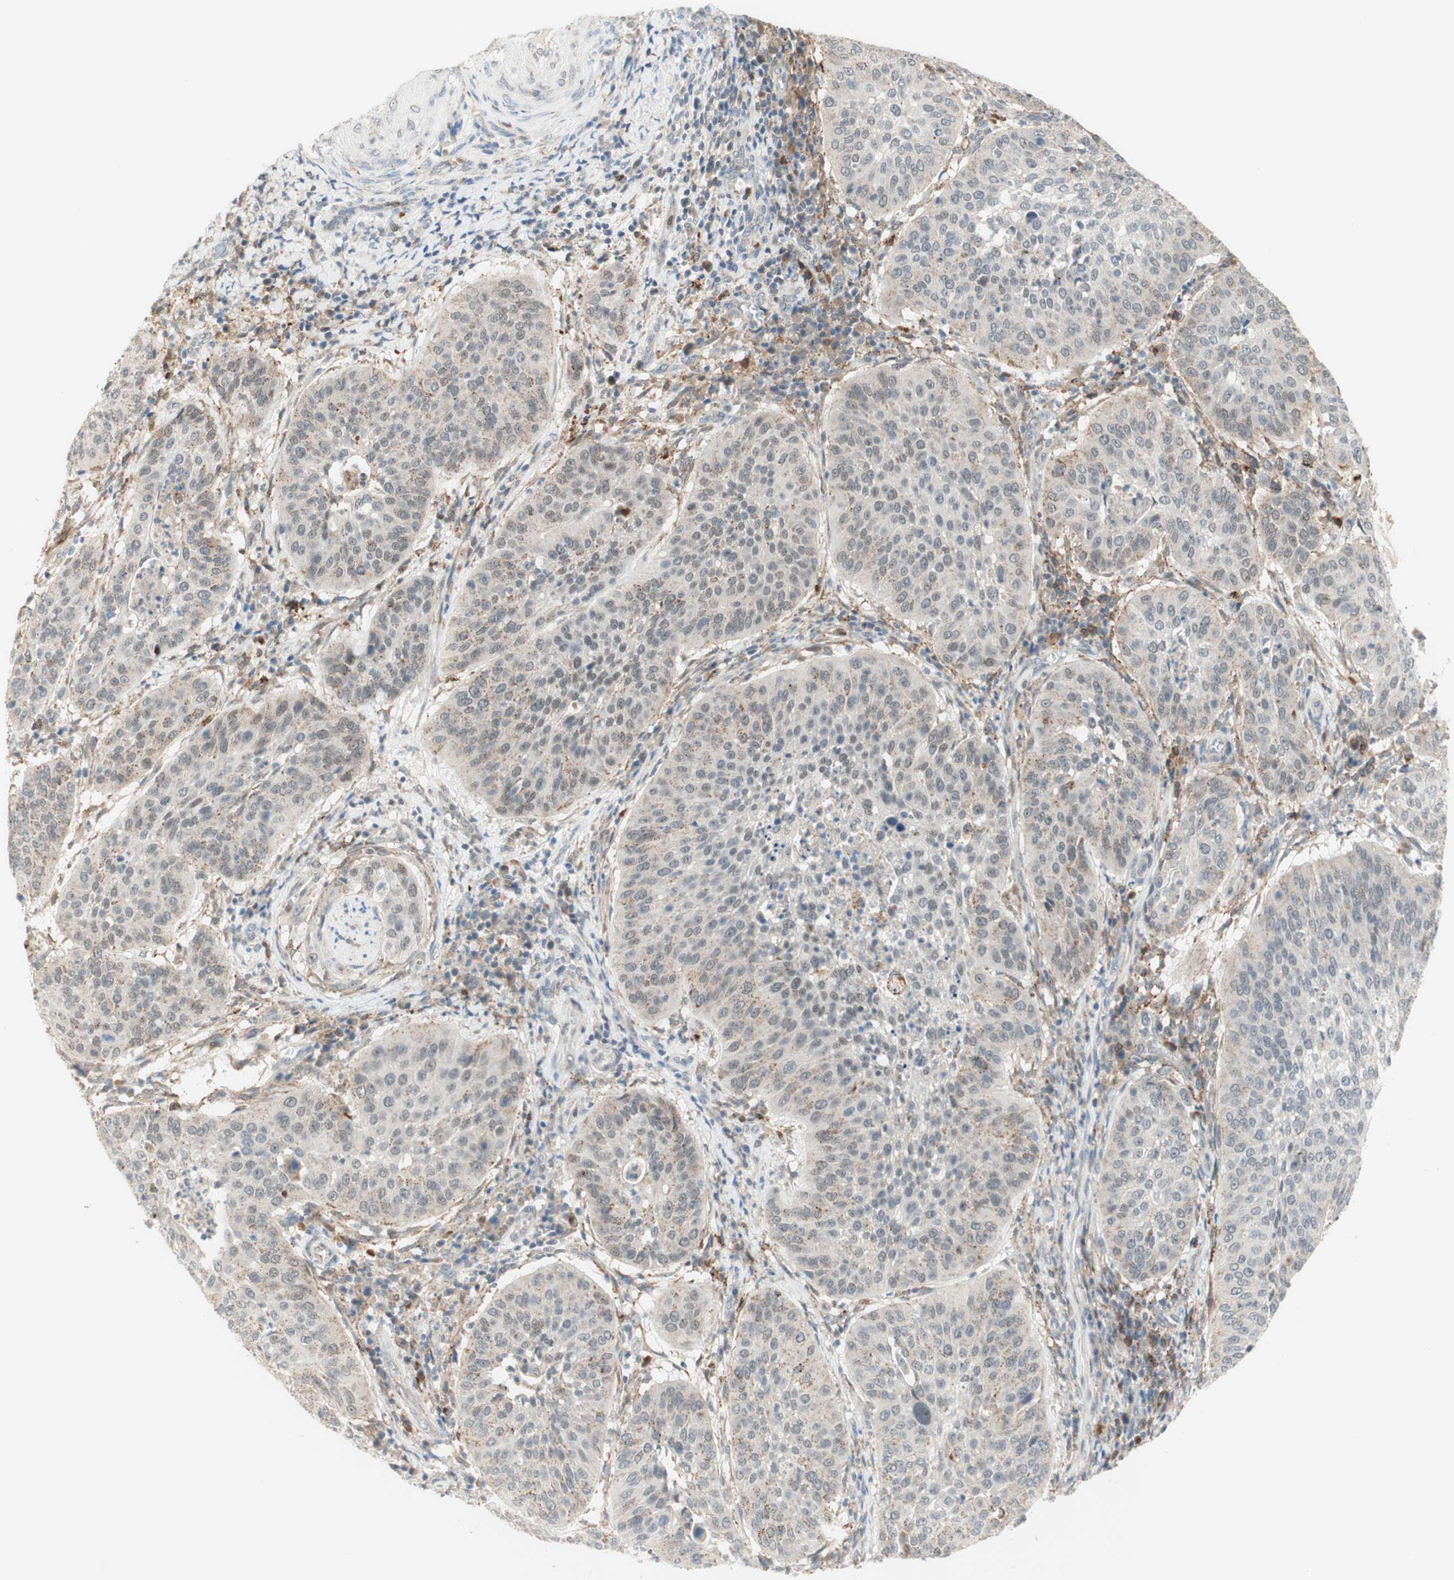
{"staining": {"intensity": "weak", "quantity": "25%-75%", "location": "cytoplasmic/membranous"}, "tissue": "cervical cancer", "cell_type": "Tumor cells", "image_type": "cancer", "snomed": [{"axis": "morphology", "description": "Normal tissue, NOS"}, {"axis": "morphology", "description": "Squamous cell carcinoma, NOS"}, {"axis": "topography", "description": "Cervix"}], "caption": "DAB immunohistochemical staining of cervical squamous cell carcinoma reveals weak cytoplasmic/membranous protein positivity in about 25%-75% of tumor cells. (DAB = brown stain, brightfield microscopy at high magnification).", "gene": "GAPT", "patient": {"sex": "female", "age": 39}}